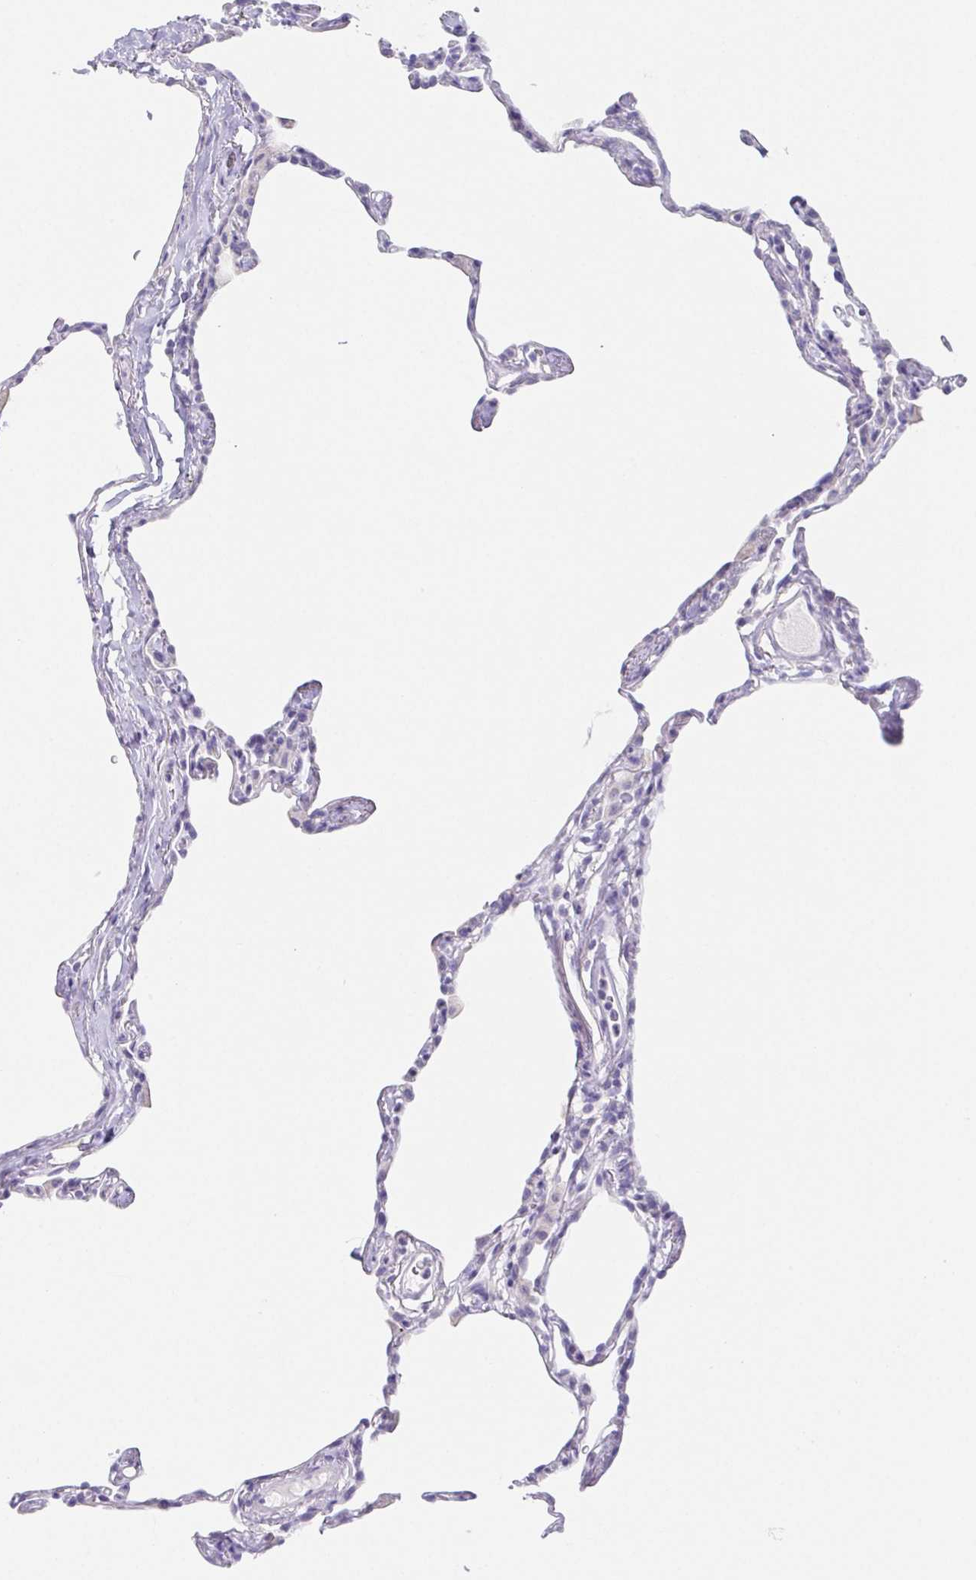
{"staining": {"intensity": "negative", "quantity": "none", "location": "none"}, "tissue": "lung", "cell_type": "Alveolar cells", "image_type": "normal", "snomed": [{"axis": "morphology", "description": "Normal tissue, NOS"}, {"axis": "topography", "description": "Lung"}], "caption": "This is an immunohistochemistry image of unremarkable human lung. There is no staining in alveolar cells.", "gene": "HDGFL1", "patient": {"sex": "male", "age": 65}}